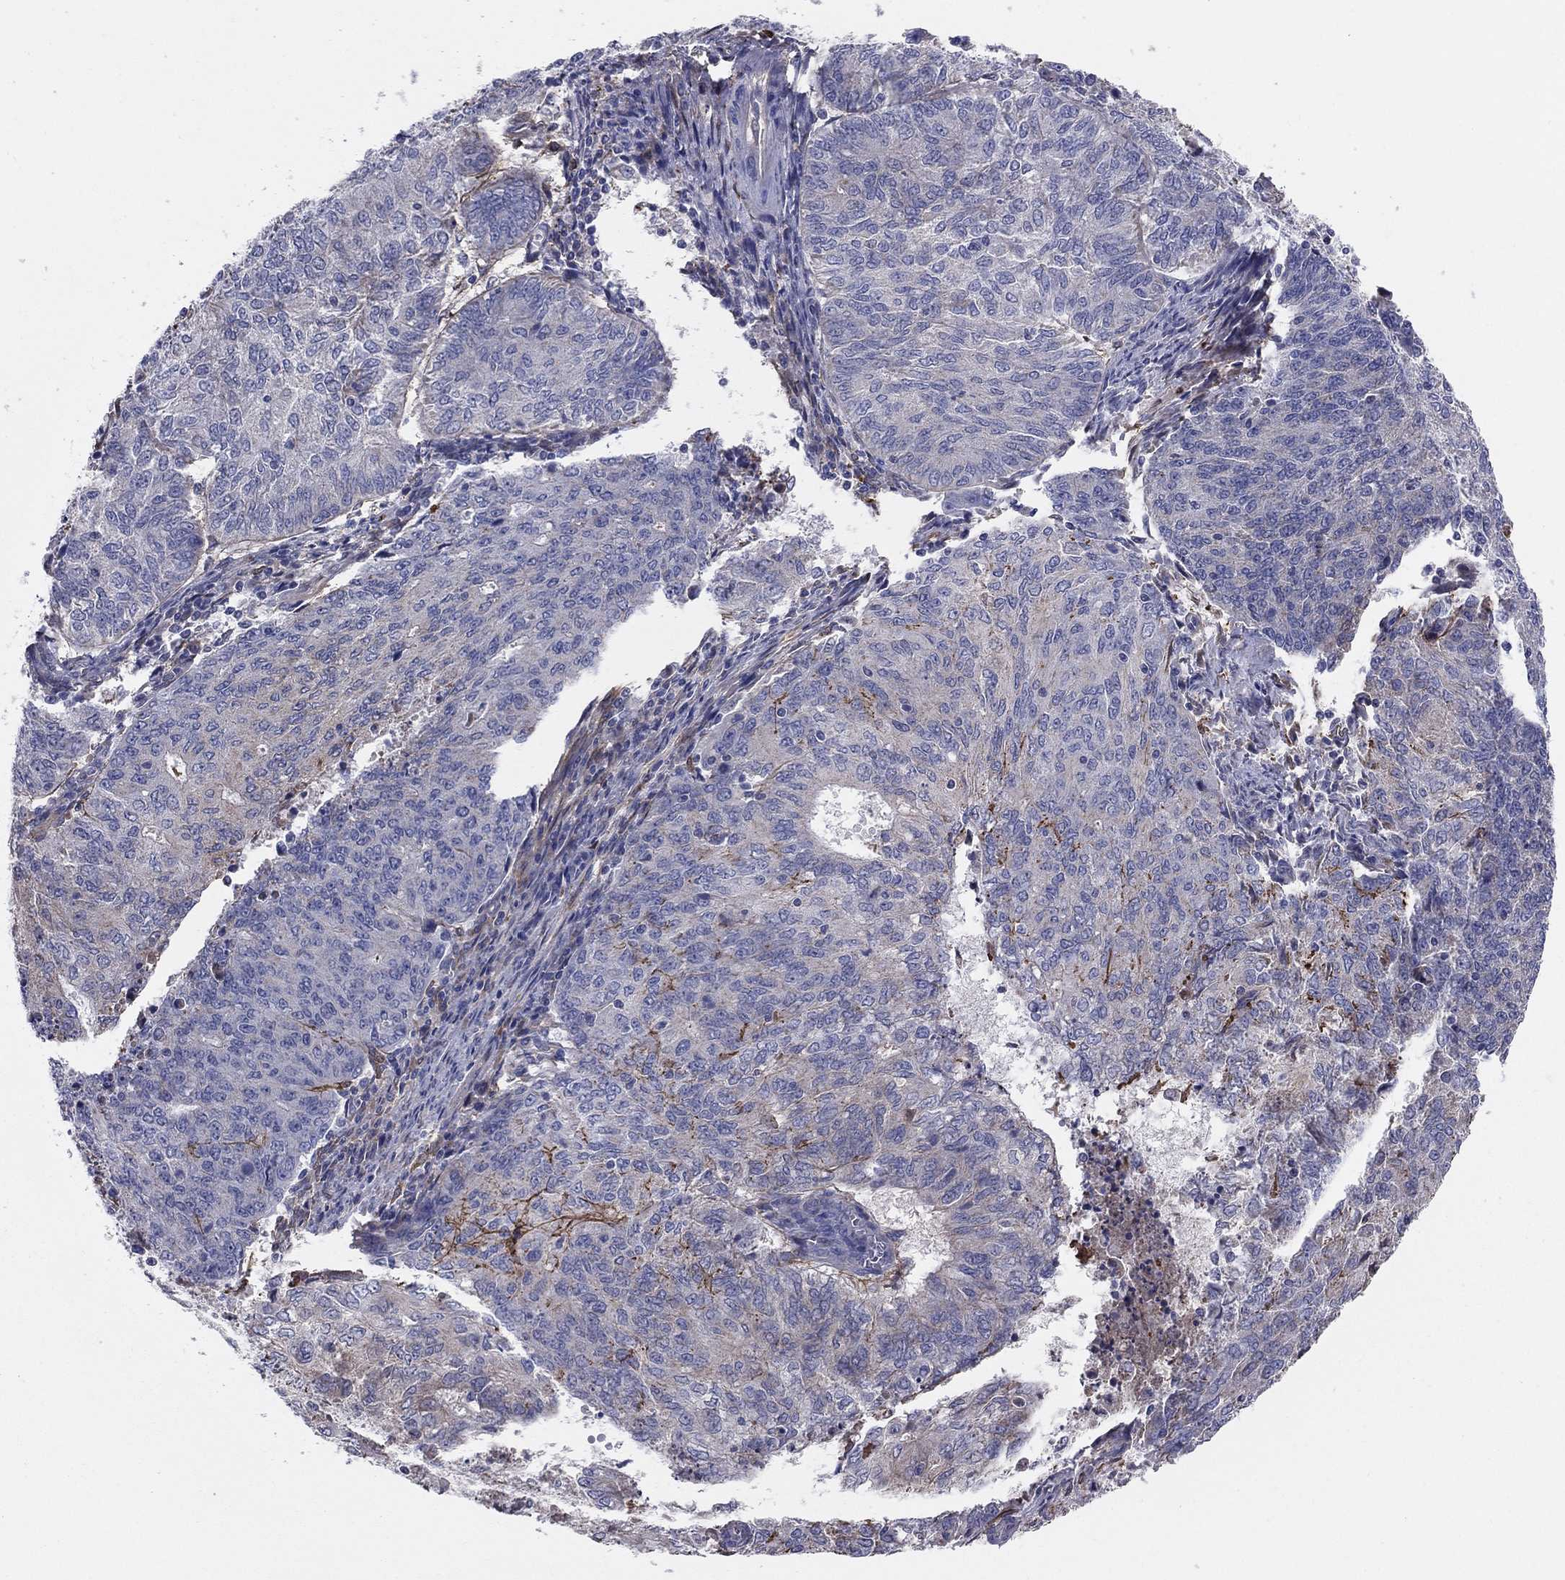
{"staining": {"intensity": "negative", "quantity": "none", "location": "none"}, "tissue": "endometrial cancer", "cell_type": "Tumor cells", "image_type": "cancer", "snomed": [{"axis": "morphology", "description": "Adenocarcinoma, NOS"}, {"axis": "topography", "description": "Endometrium"}], "caption": "The IHC histopathology image has no significant staining in tumor cells of endometrial adenocarcinoma tissue.", "gene": "EMP2", "patient": {"sex": "female", "age": 82}}